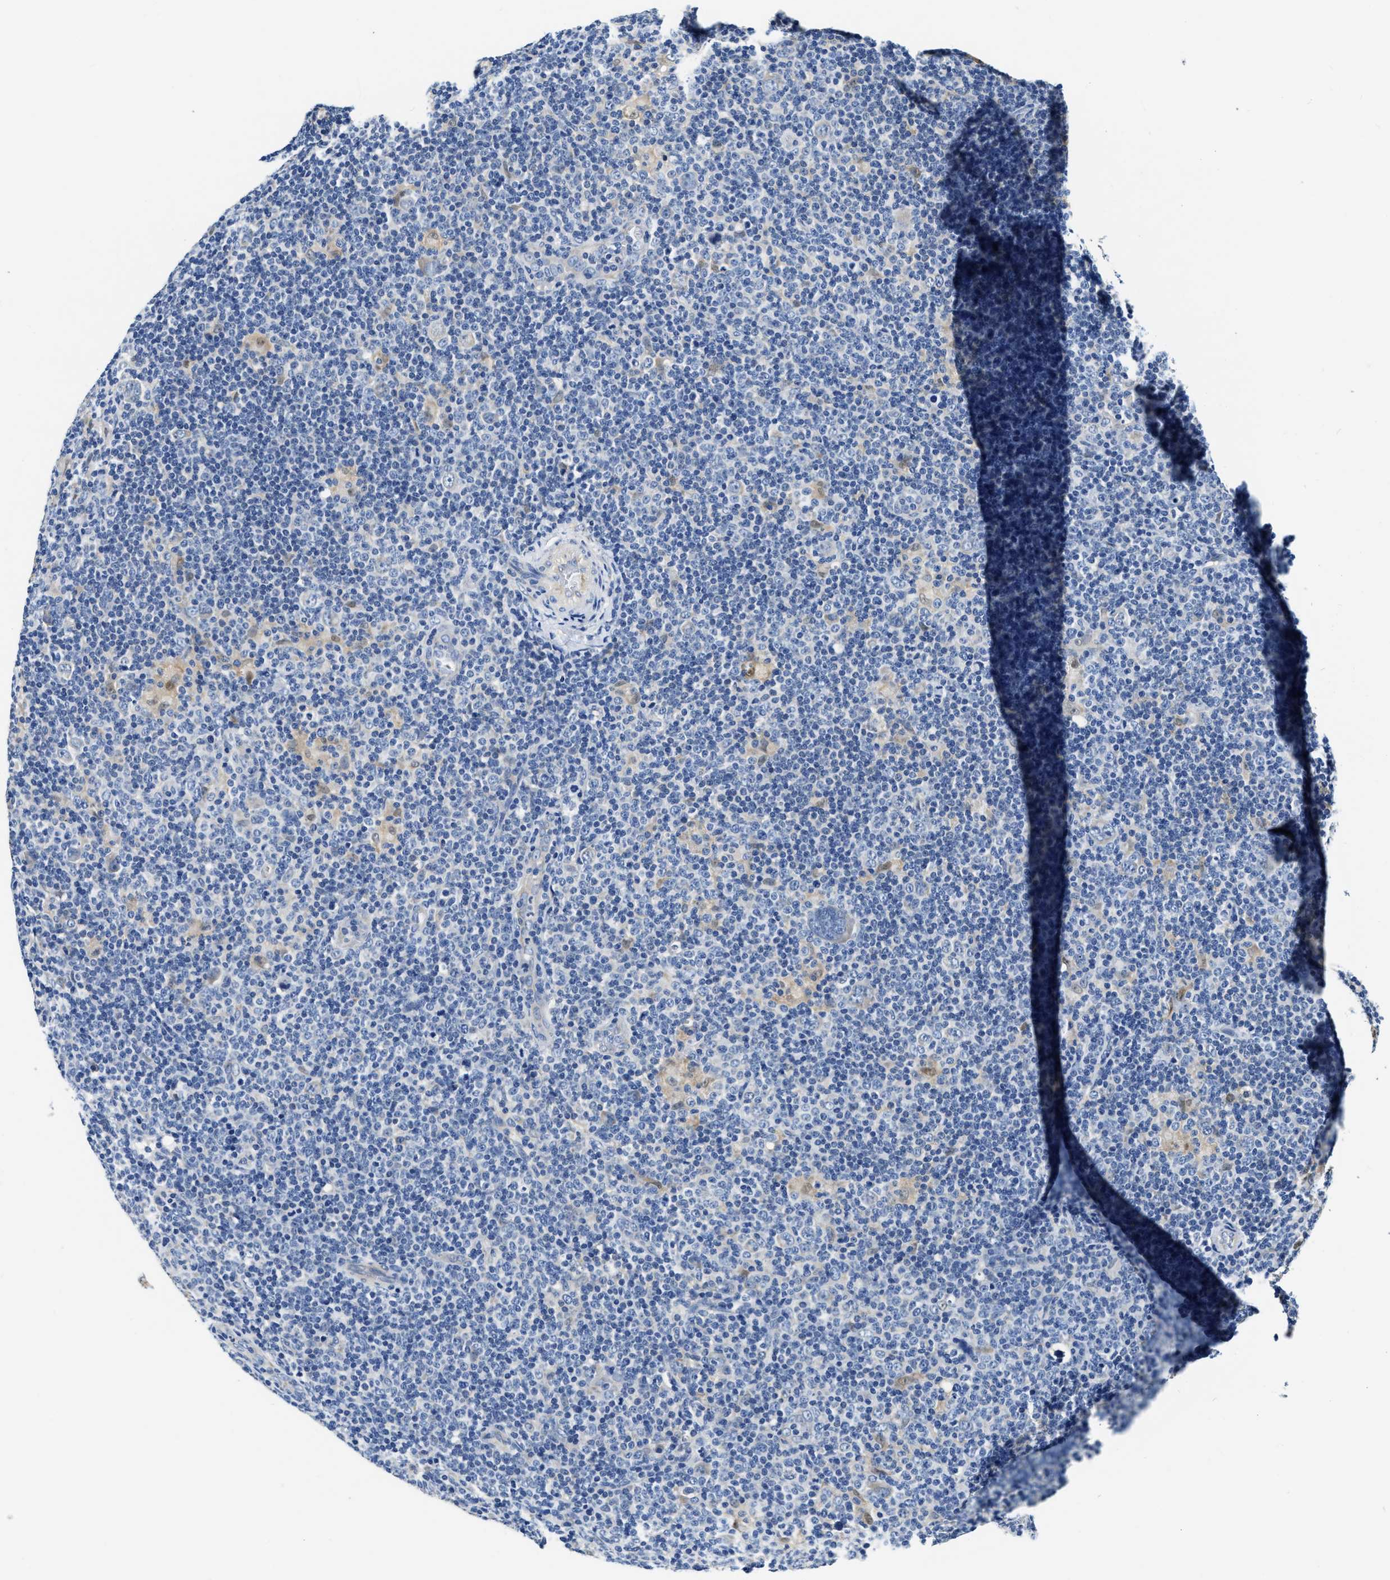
{"staining": {"intensity": "negative", "quantity": "none", "location": "none"}, "tissue": "lymphoma", "cell_type": "Tumor cells", "image_type": "cancer", "snomed": [{"axis": "morphology", "description": "Hodgkin's disease, NOS"}, {"axis": "topography", "description": "Lymph node"}], "caption": "Tumor cells show no significant staining in lymphoma. (DAB (3,3'-diaminobenzidine) IHC with hematoxylin counter stain).", "gene": "EIF2AK2", "patient": {"sex": "female", "age": 57}}